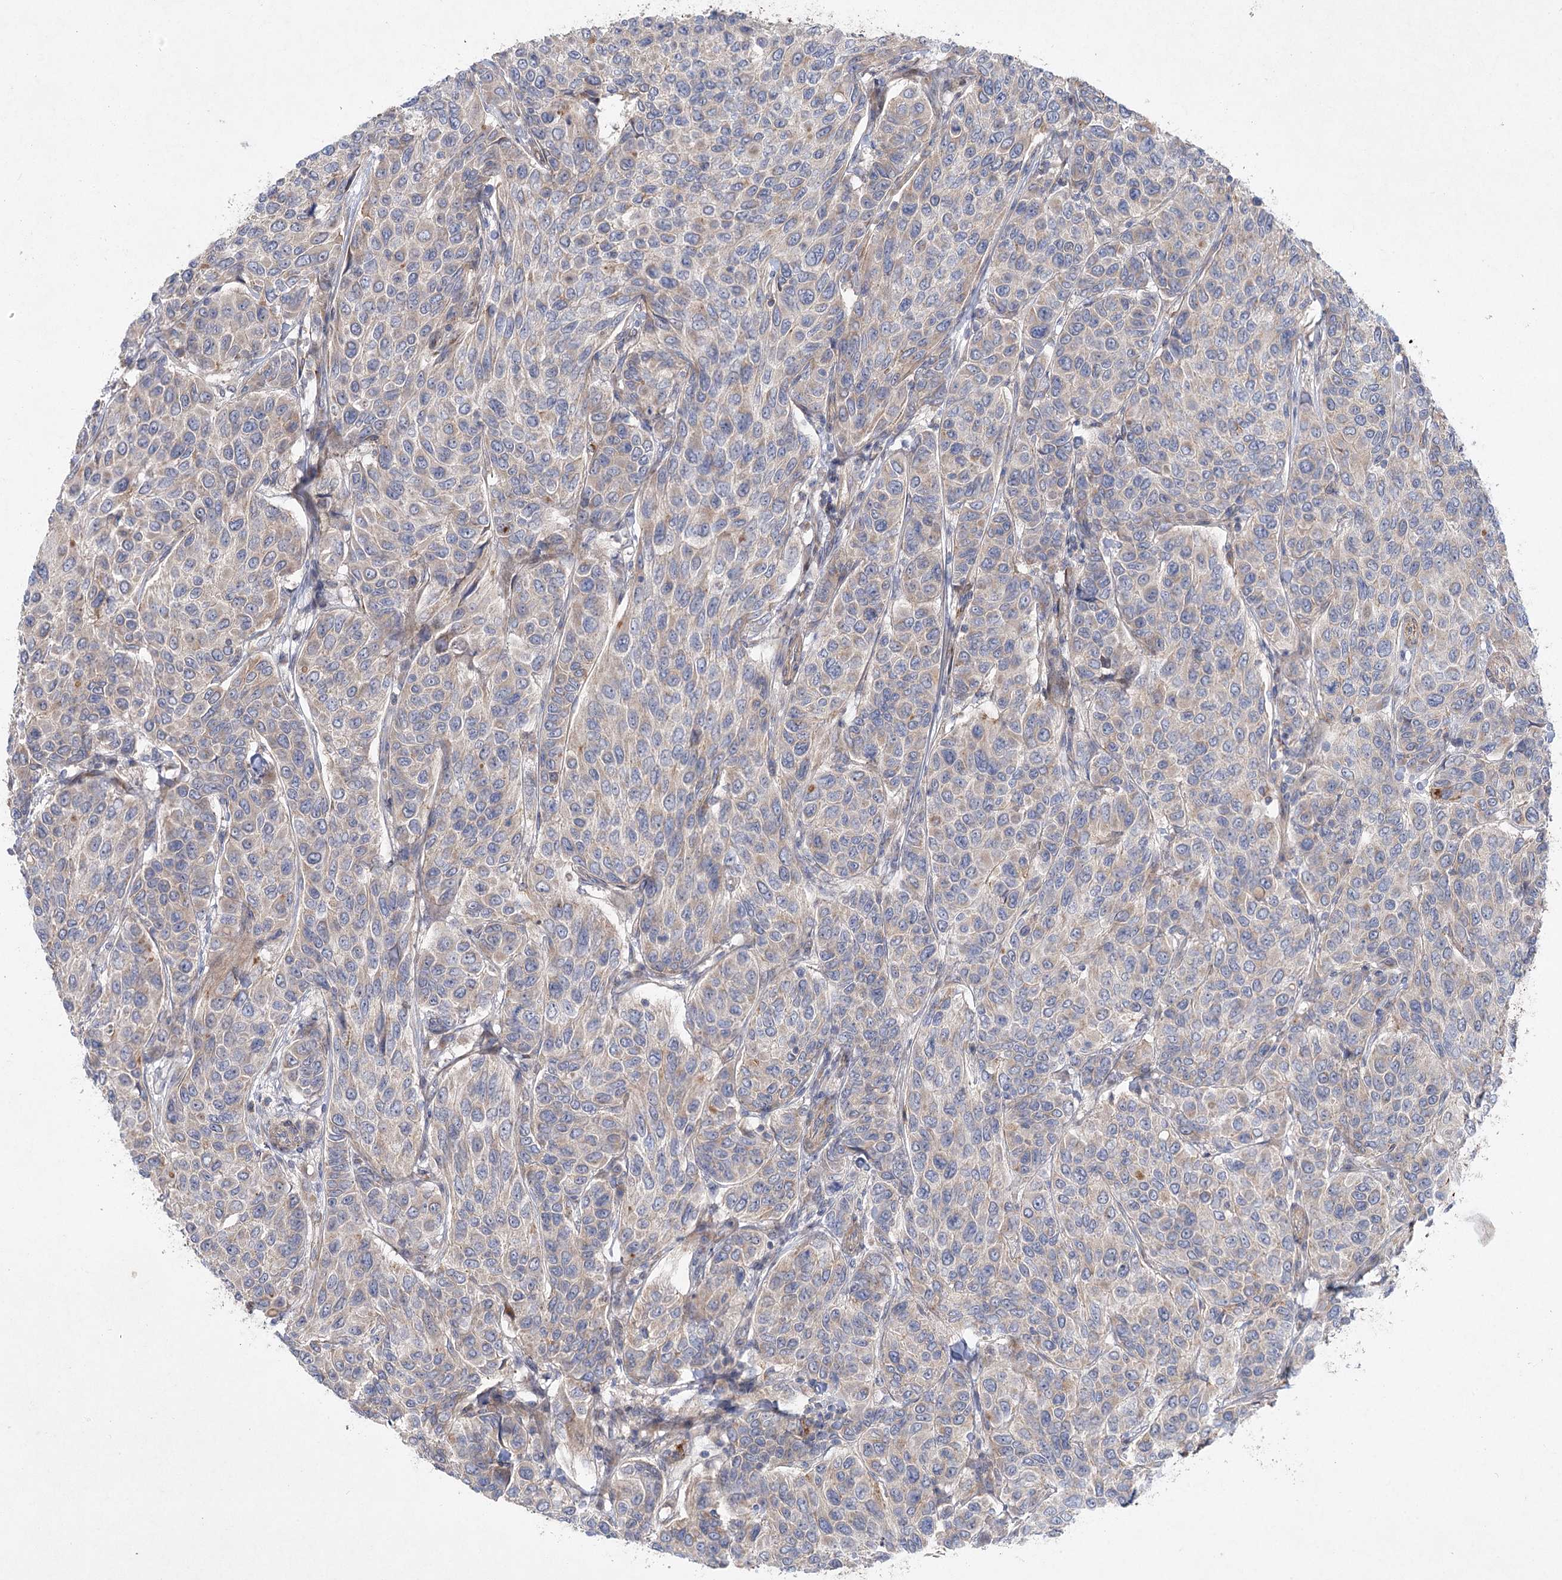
{"staining": {"intensity": "weak", "quantity": "25%-75%", "location": "cytoplasmic/membranous"}, "tissue": "breast cancer", "cell_type": "Tumor cells", "image_type": "cancer", "snomed": [{"axis": "morphology", "description": "Duct carcinoma"}, {"axis": "topography", "description": "Breast"}], "caption": "IHC image of neoplastic tissue: human infiltrating ductal carcinoma (breast) stained using IHC displays low levels of weak protein expression localized specifically in the cytoplasmic/membranous of tumor cells, appearing as a cytoplasmic/membranous brown color.", "gene": "SH3BP5L", "patient": {"sex": "female", "age": 55}}